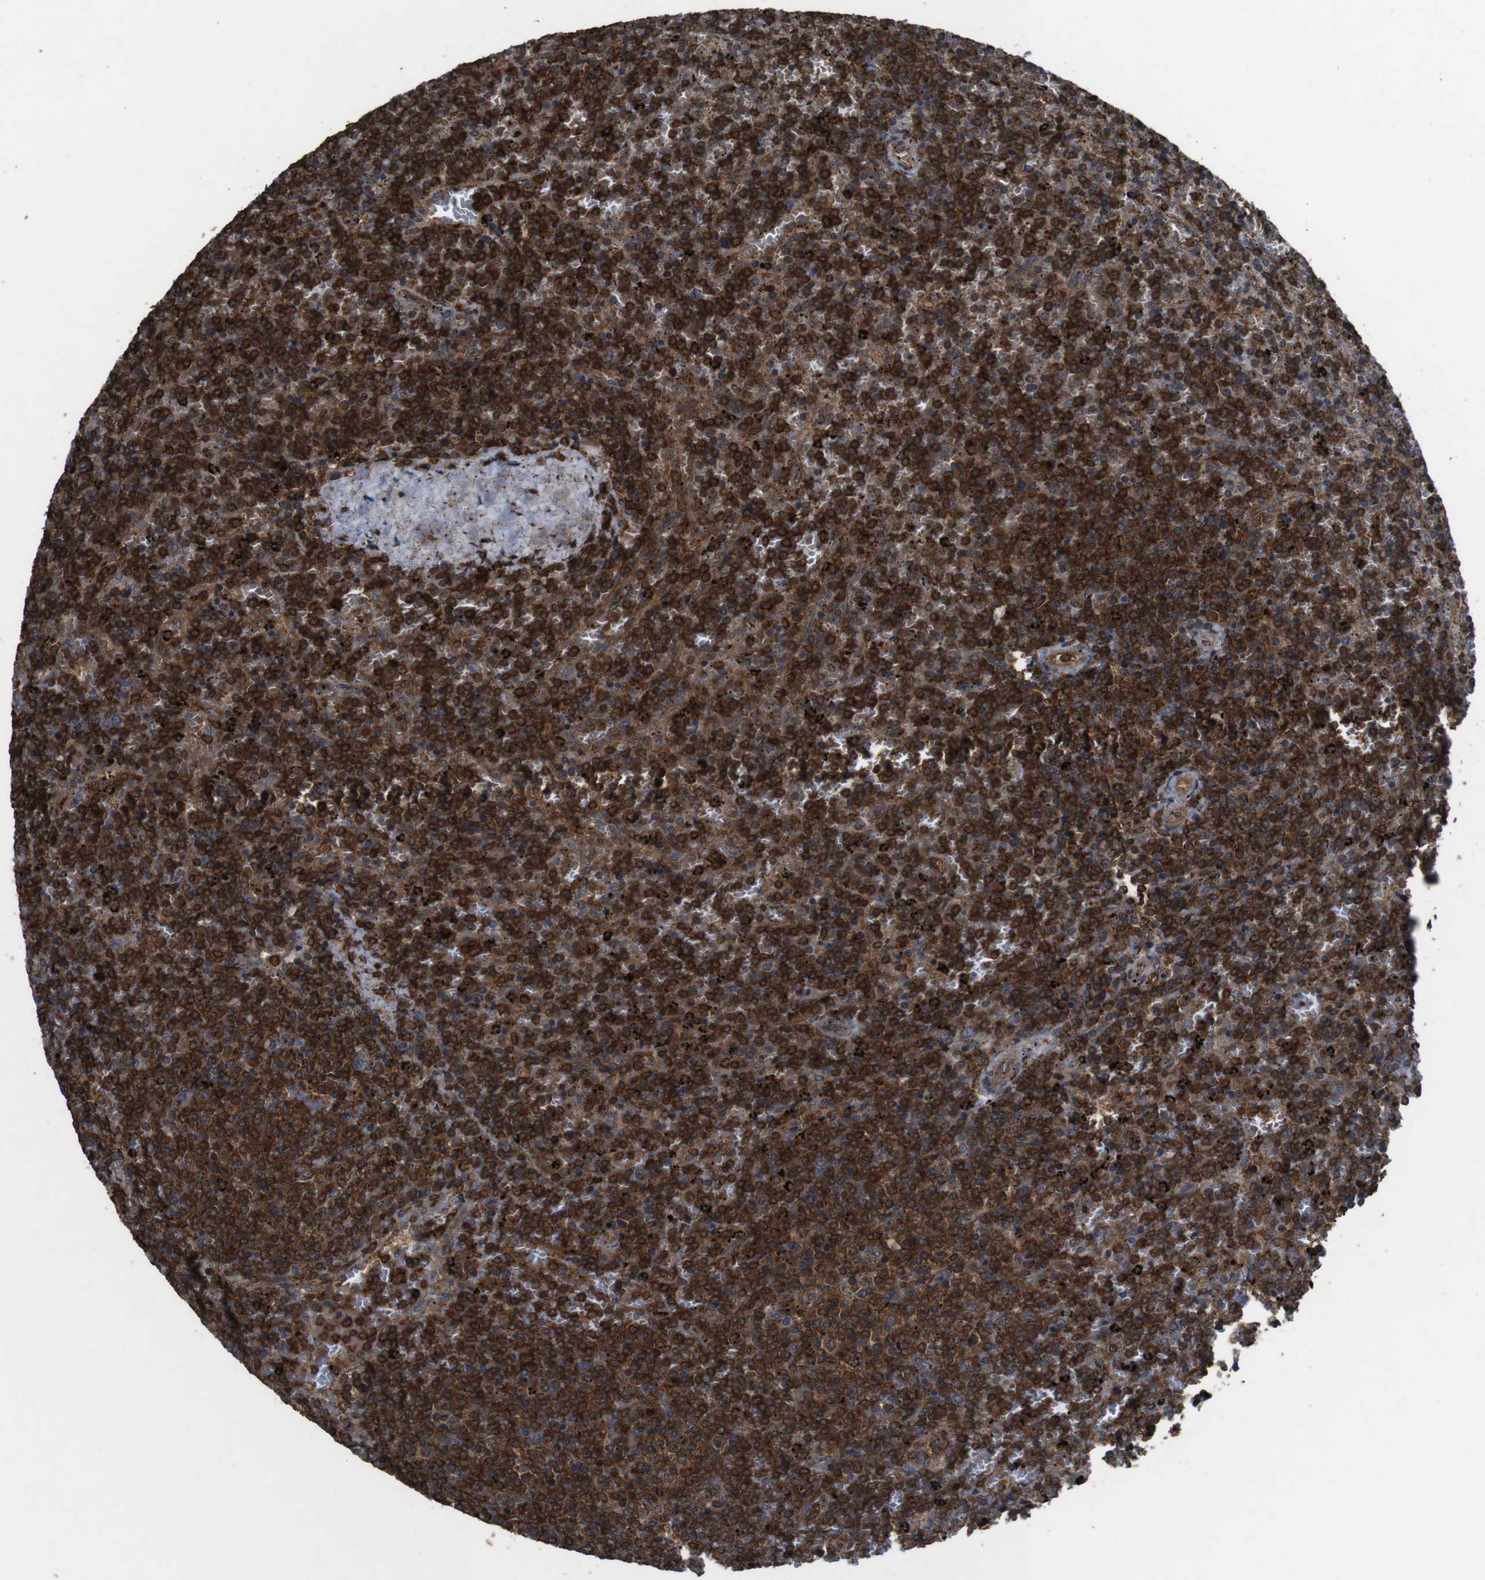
{"staining": {"intensity": "strong", "quantity": ">75%", "location": "cytoplasmic/membranous"}, "tissue": "lymphoma", "cell_type": "Tumor cells", "image_type": "cancer", "snomed": [{"axis": "morphology", "description": "Malignant lymphoma, non-Hodgkin's type, Low grade"}, {"axis": "topography", "description": "Spleen"}], "caption": "Lymphoma was stained to show a protein in brown. There is high levels of strong cytoplasmic/membranous positivity in about >75% of tumor cells. (IHC, brightfield microscopy, high magnification).", "gene": "BAG4", "patient": {"sex": "female", "age": 77}}